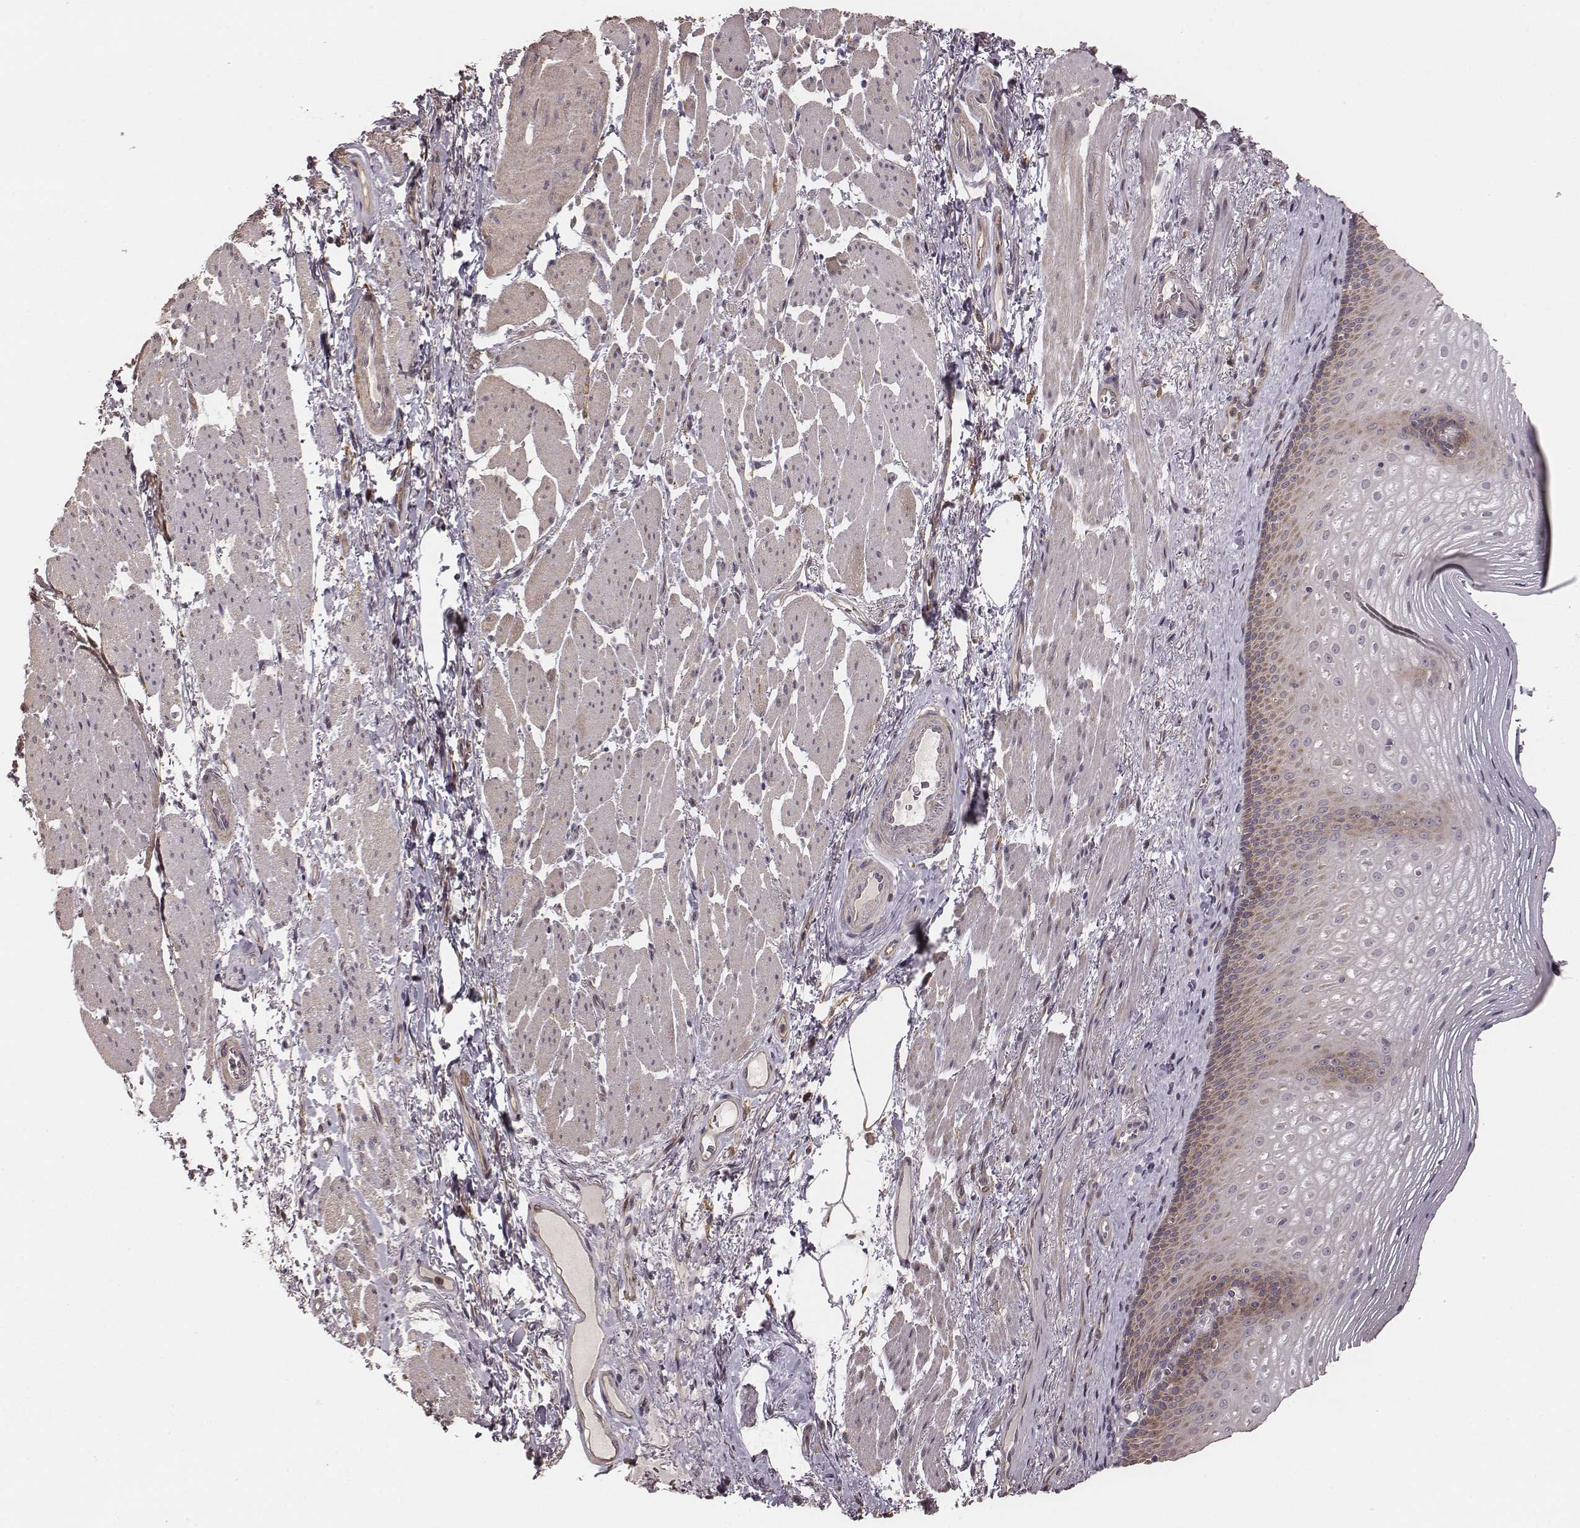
{"staining": {"intensity": "moderate", "quantity": "25%-75%", "location": "cytoplasmic/membranous"}, "tissue": "esophagus", "cell_type": "Squamous epithelial cells", "image_type": "normal", "snomed": [{"axis": "morphology", "description": "Normal tissue, NOS"}, {"axis": "topography", "description": "Esophagus"}], "caption": "Immunohistochemistry (IHC) (DAB (3,3'-diaminobenzidine)) staining of normal esophagus displays moderate cytoplasmic/membranous protein staining in about 25%-75% of squamous epithelial cells.", "gene": "VPS26A", "patient": {"sex": "male", "age": 76}}